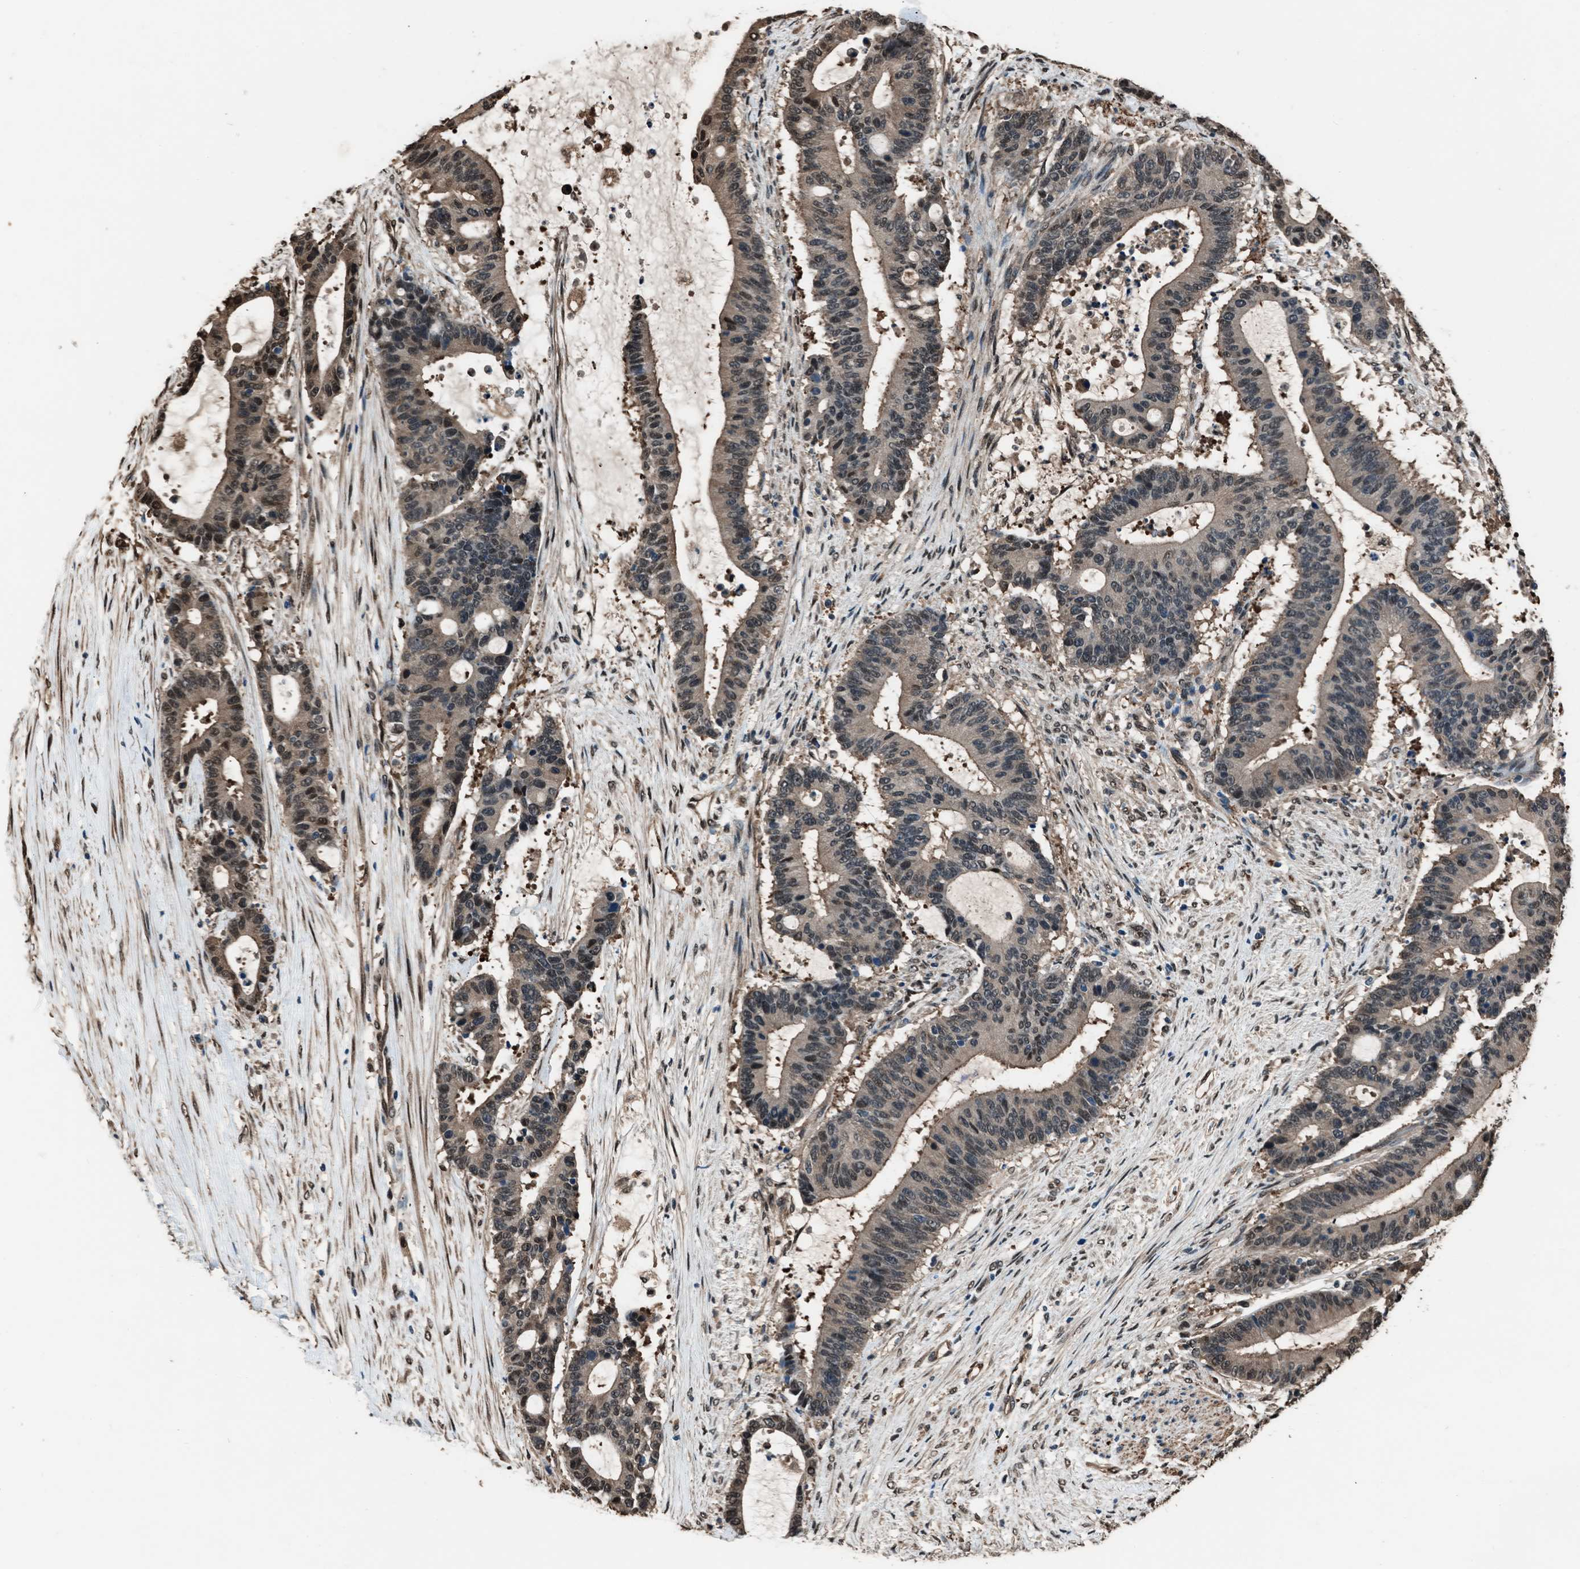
{"staining": {"intensity": "moderate", "quantity": "25%-75%", "location": "nuclear"}, "tissue": "liver cancer", "cell_type": "Tumor cells", "image_type": "cancer", "snomed": [{"axis": "morphology", "description": "Cholangiocarcinoma"}, {"axis": "topography", "description": "Liver"}], "caption": "IHC histopathology image of neoplastic tissue: human liver cancer stained using IHC demonstrates medium levels of moderate protein expression localized specifically in the nuclear of tumor cells, appearing as a nuclear brown color.", "gene": "YWHAG", "patient": {"sex": "female", "age": 73}}